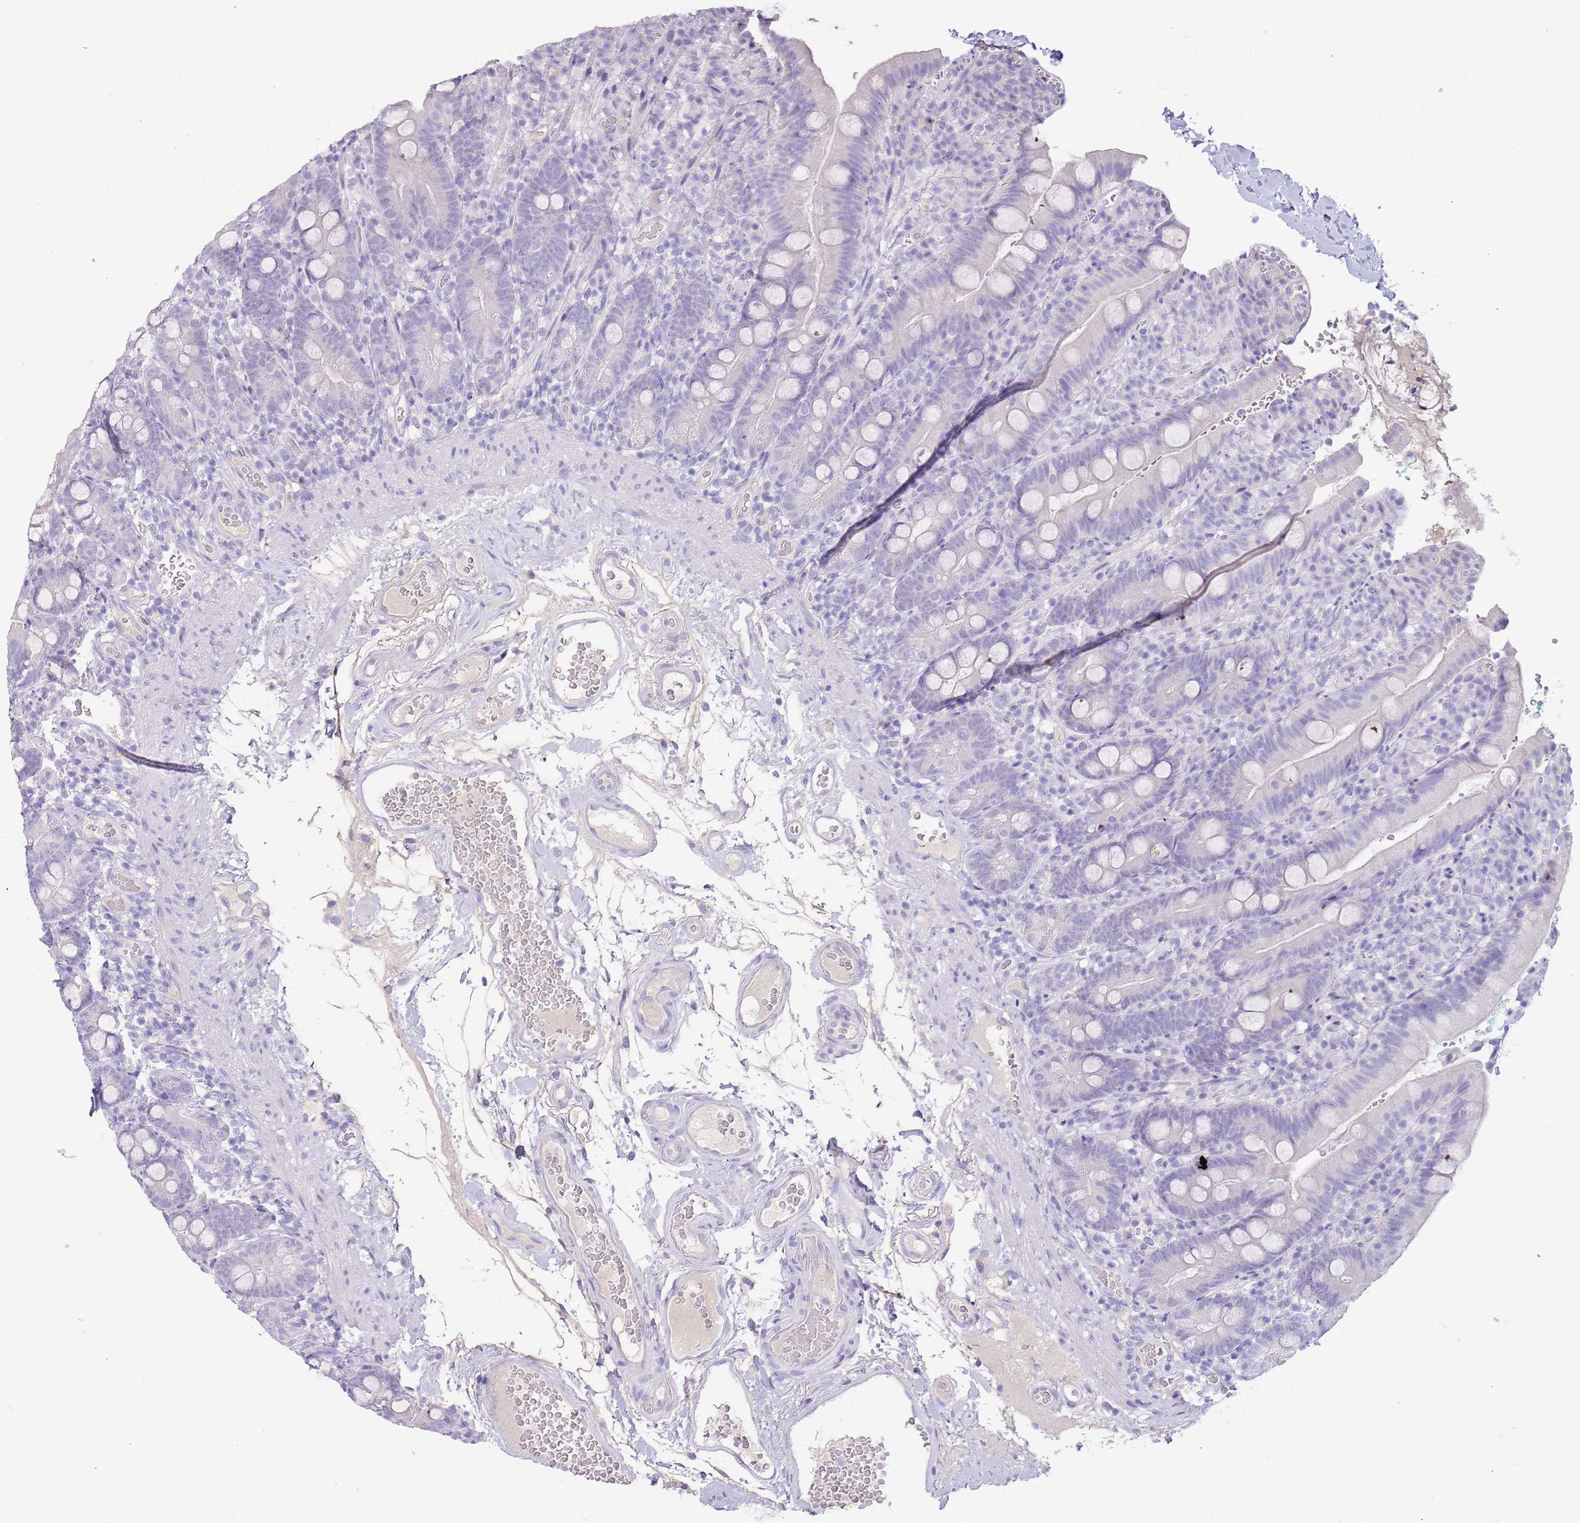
{"staining": {"intensity": "negative", "quantity": "none", "location": "none"}, "tissue": "duodenum", "cell_type": "Glandular cells", "image_type": "normal", "snomed": [{"axis": "morphology", "description": "Normal tissue, NOS"}, {"axis": "topography", "description": "Duodenum"}], "caption": "A high-resolution micrograph shows immunohistochemistry staining of unremarkable duodenum, which demonstrates no significant positivity in glandular cells.", "gene": "TOX2", "patient": {"sex": "female", "age": 67}}